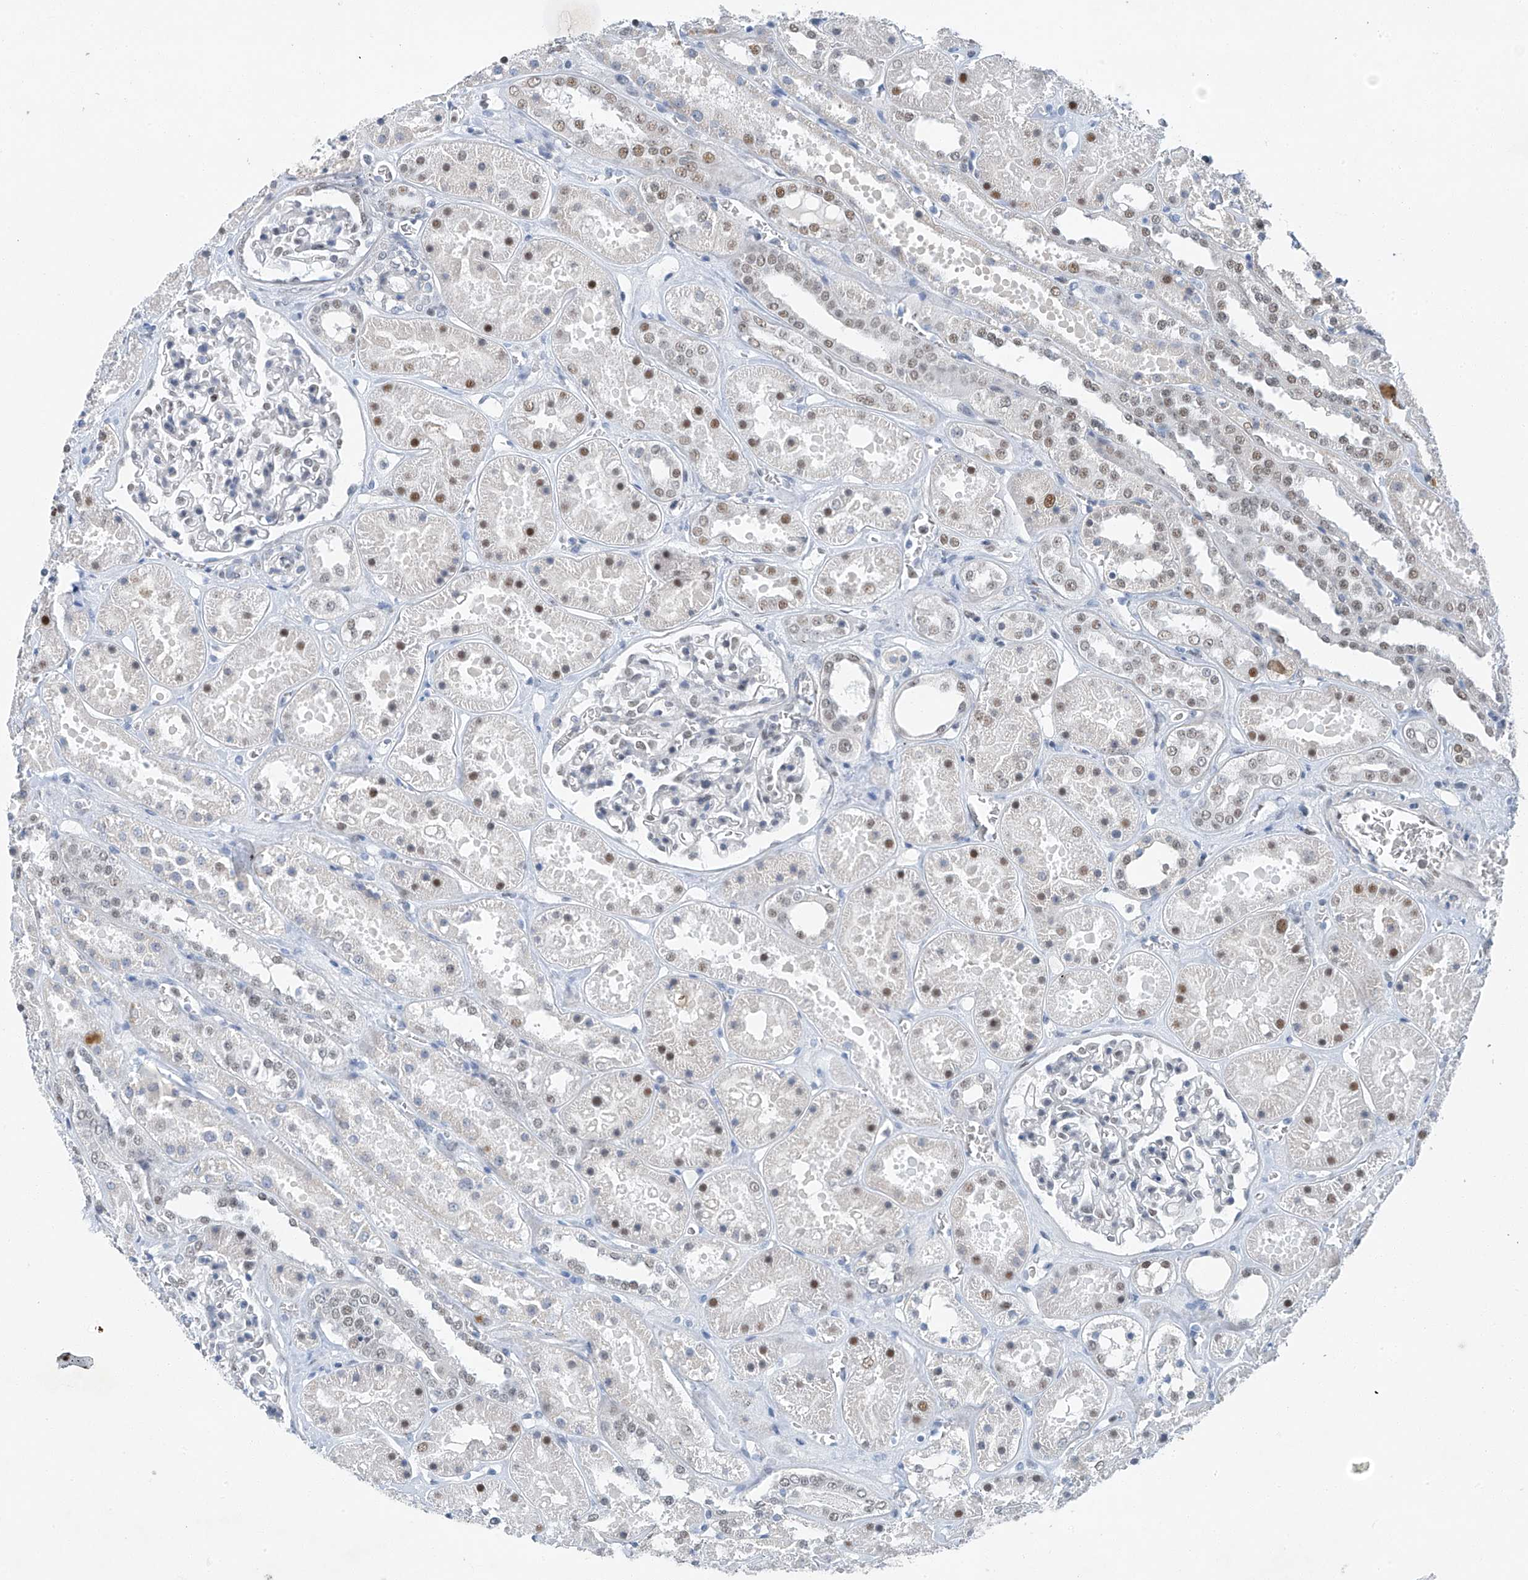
{"staining": {"intensity": "negative", "quantity": "none", "location": "none"}, "tissue": "kidney", "cell_type": "Cells in glomeruli", "image_type": "normal", "snomed": [{"axis": "morphology", "description": "Normal tissue, NOS"}, {"axis": "topography", "description": "Kidney"}], "caption": "DAB immunohistochemical staining of benign kidney displays no significant expression in cells in glomeruli.", "gene": "TAF8", "patient": {"sex": "female", "age": 41}}